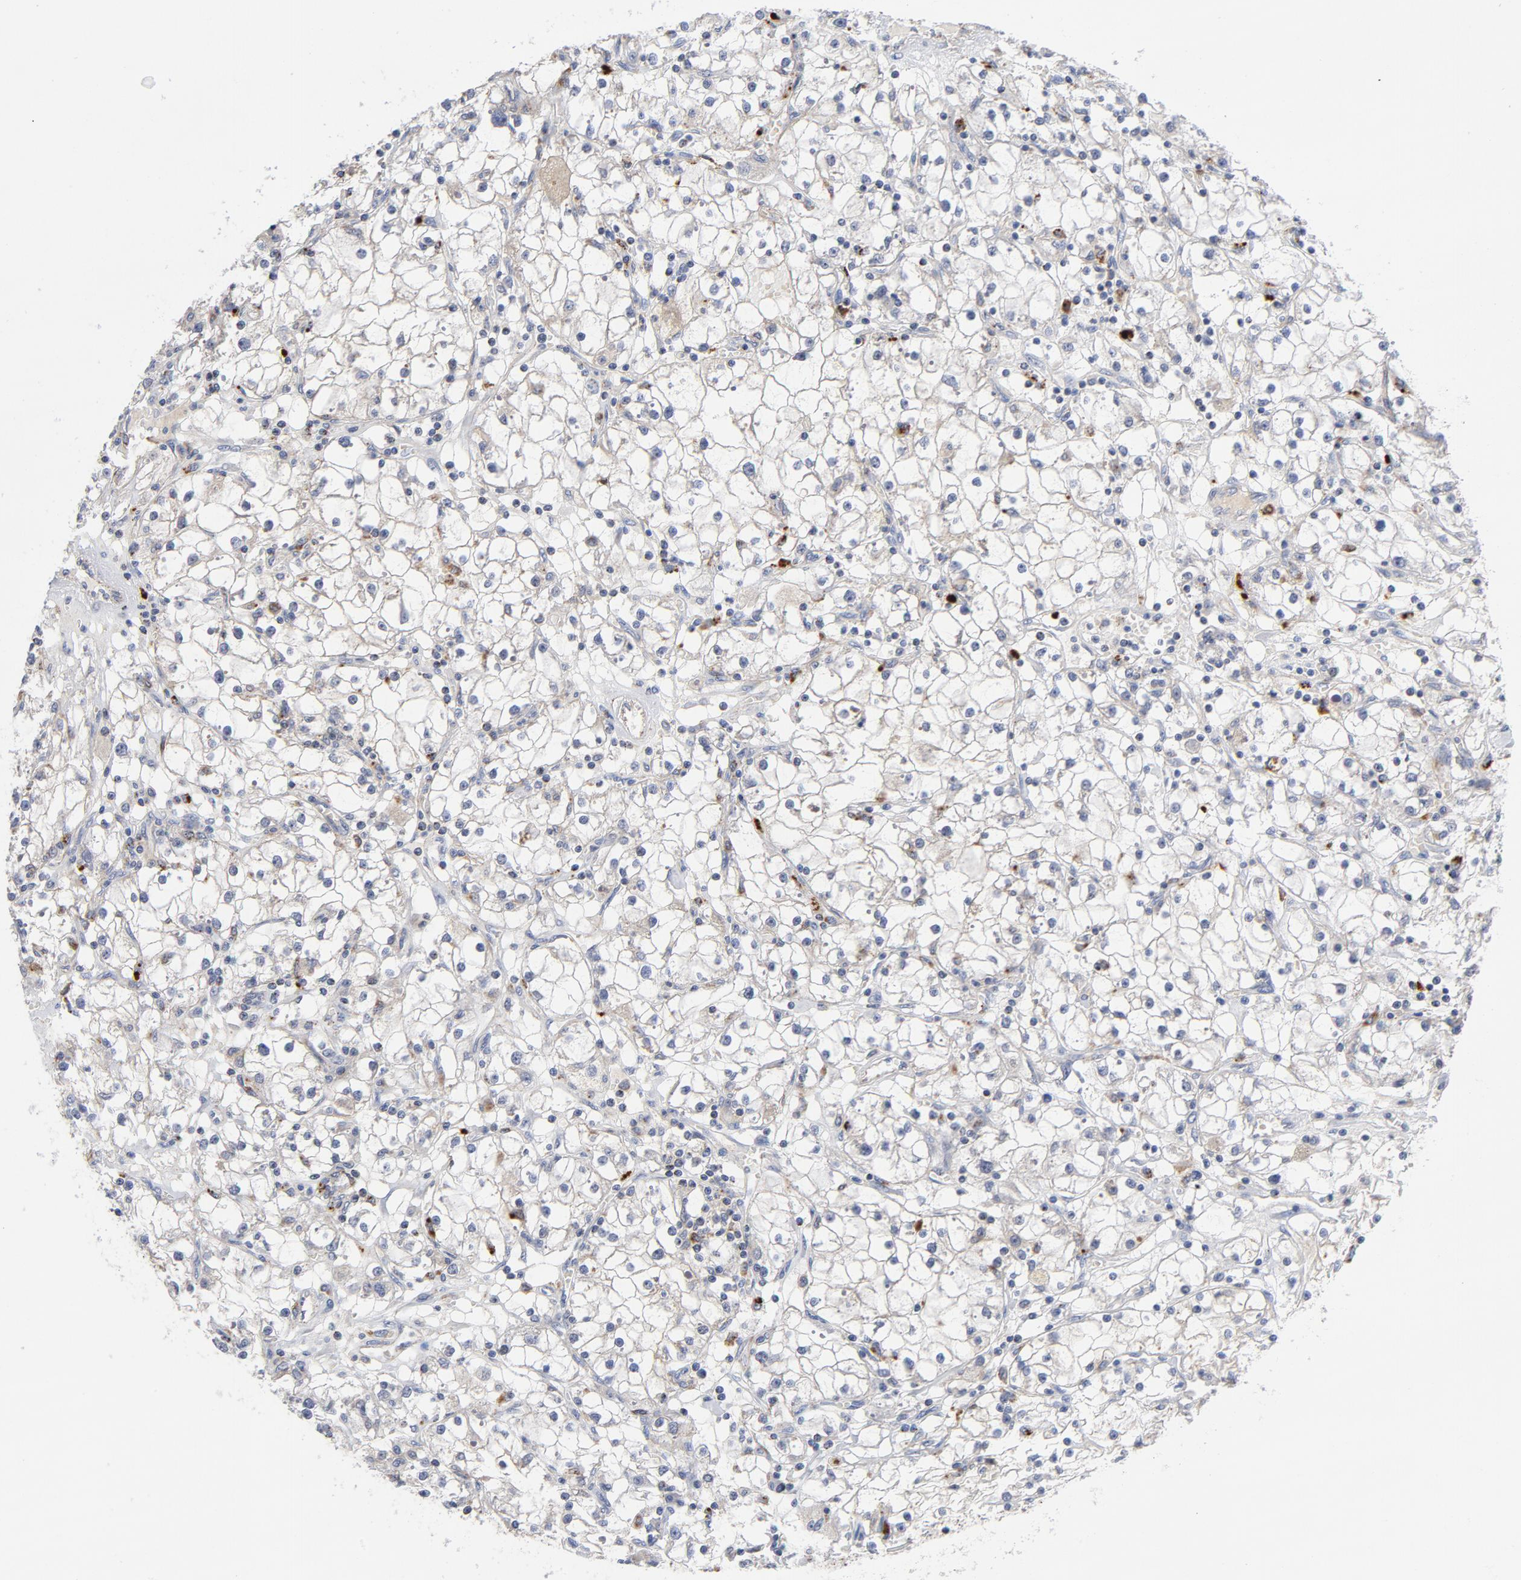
{"staining": {"intensity": "negative", "quantity": "none", "location": "none"}, "tissue": "renal cancer", "cell_type": "Tumor cells", "image_type": "cancer", "snomed": [{"axis": "morphology", "description": "Adenocarcinoma, NOS"}, {"axis": "topography", "description": "Kidney"}], "caption": "Immunohistochemistry (IHC) micrograph of neoplastic tissue: renal adenocarcinoma stained with DAB shows no significant protein staining in tumor cells.", "gene": "AKT2", "patient": {"sex": "male", "age": 56}}